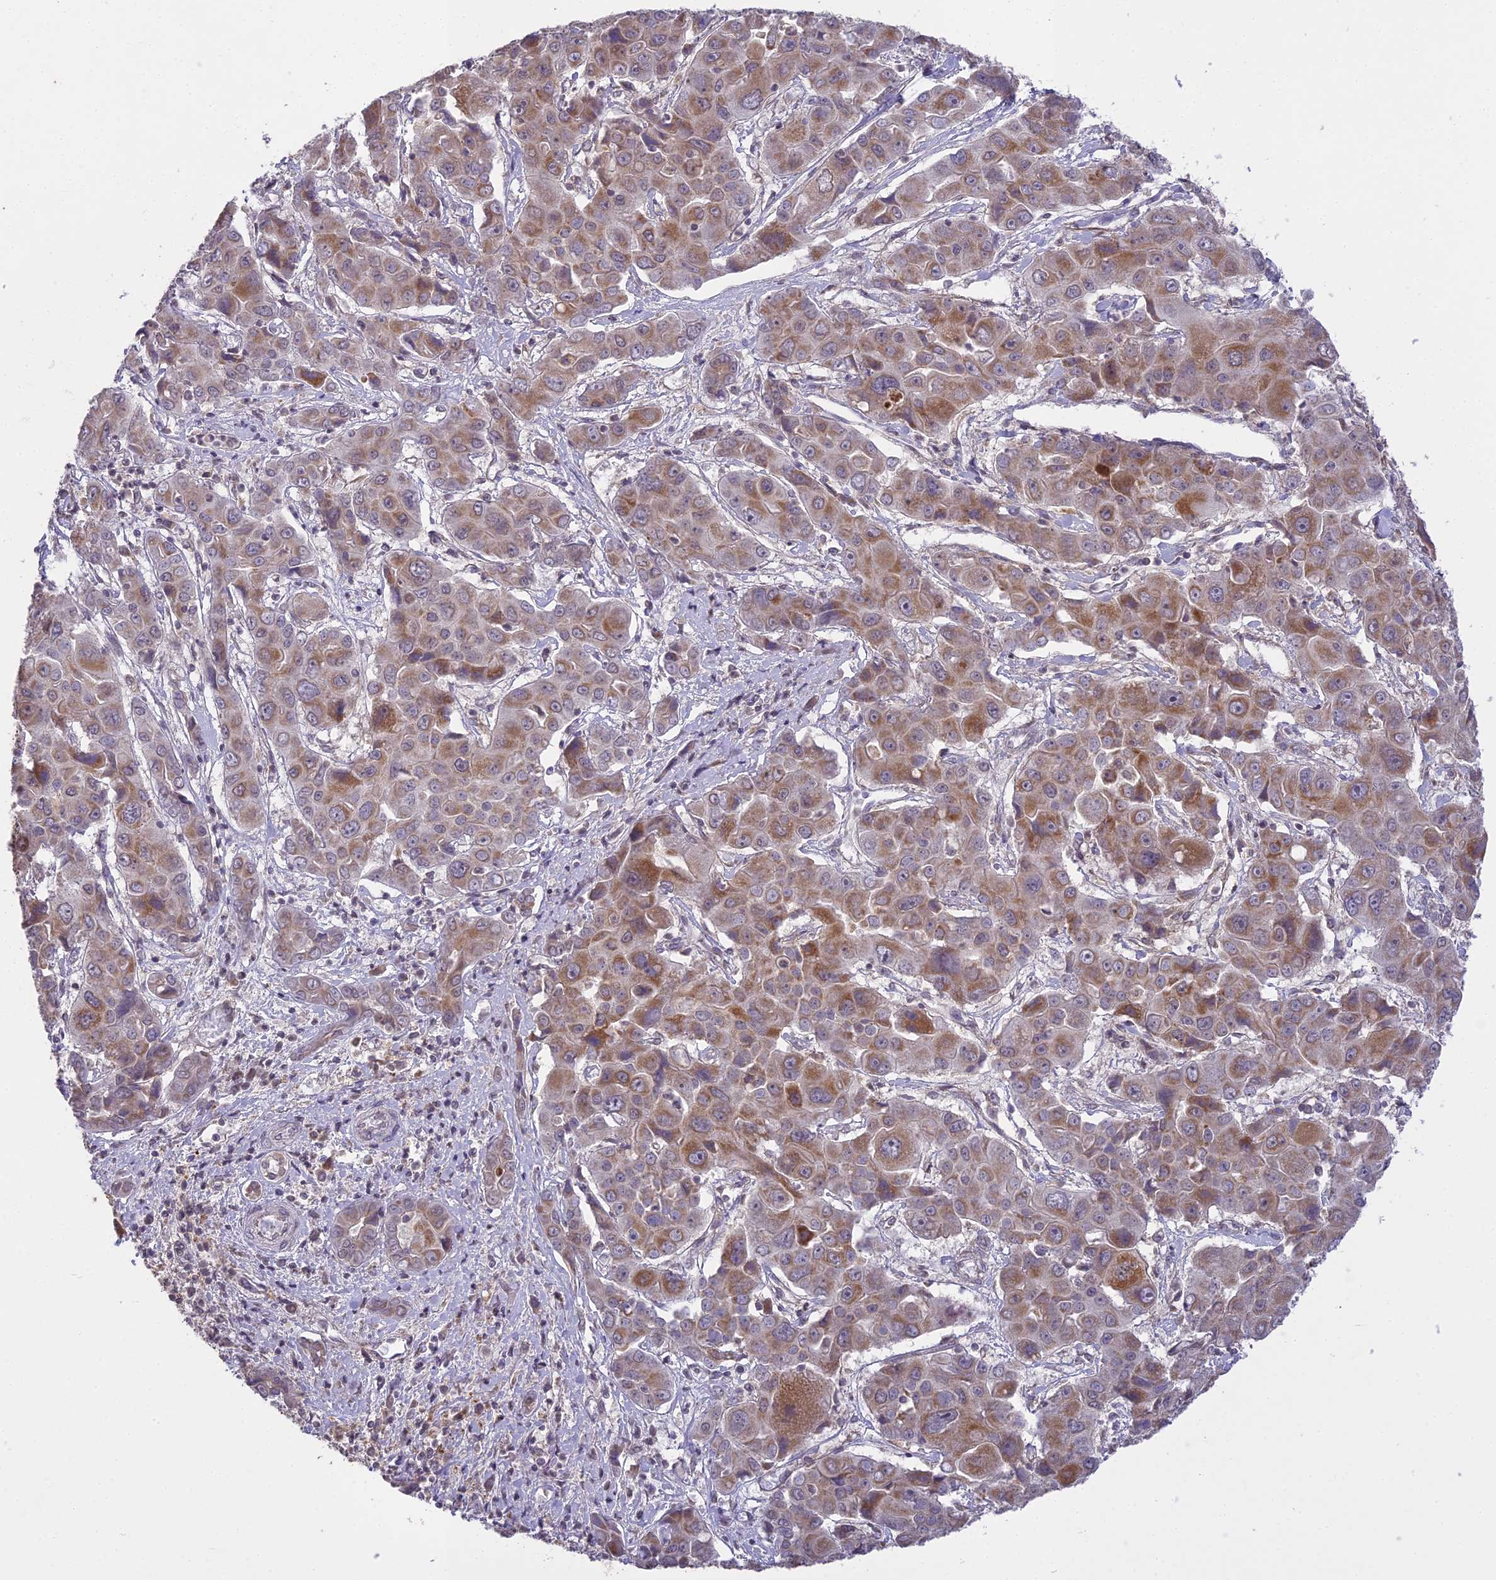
{"staining": {"intensity": "moderate", "quantity": "25%-75%", "location": "cytoplasmic/membranous"}, "tissue": "liver cancer", "cell_type": "Tumor cells", "image_type": "cancer", "snomed": [{"axis": "morphology", "description": "Cholangiocarcinoma"}, {"axis": "topography", "description": "Liver"}], "caption": "This image shows liver cancer (cholangiocarcinoma) stained with immunohistochemistry to label a protein in brown. The cytoplasmic/membranous of tumor cells show moderate positivity for the protein. Nuclei are counter-stained blue.", "gene": "ERG28", "patient": {"sex": "male", "age": 67}}